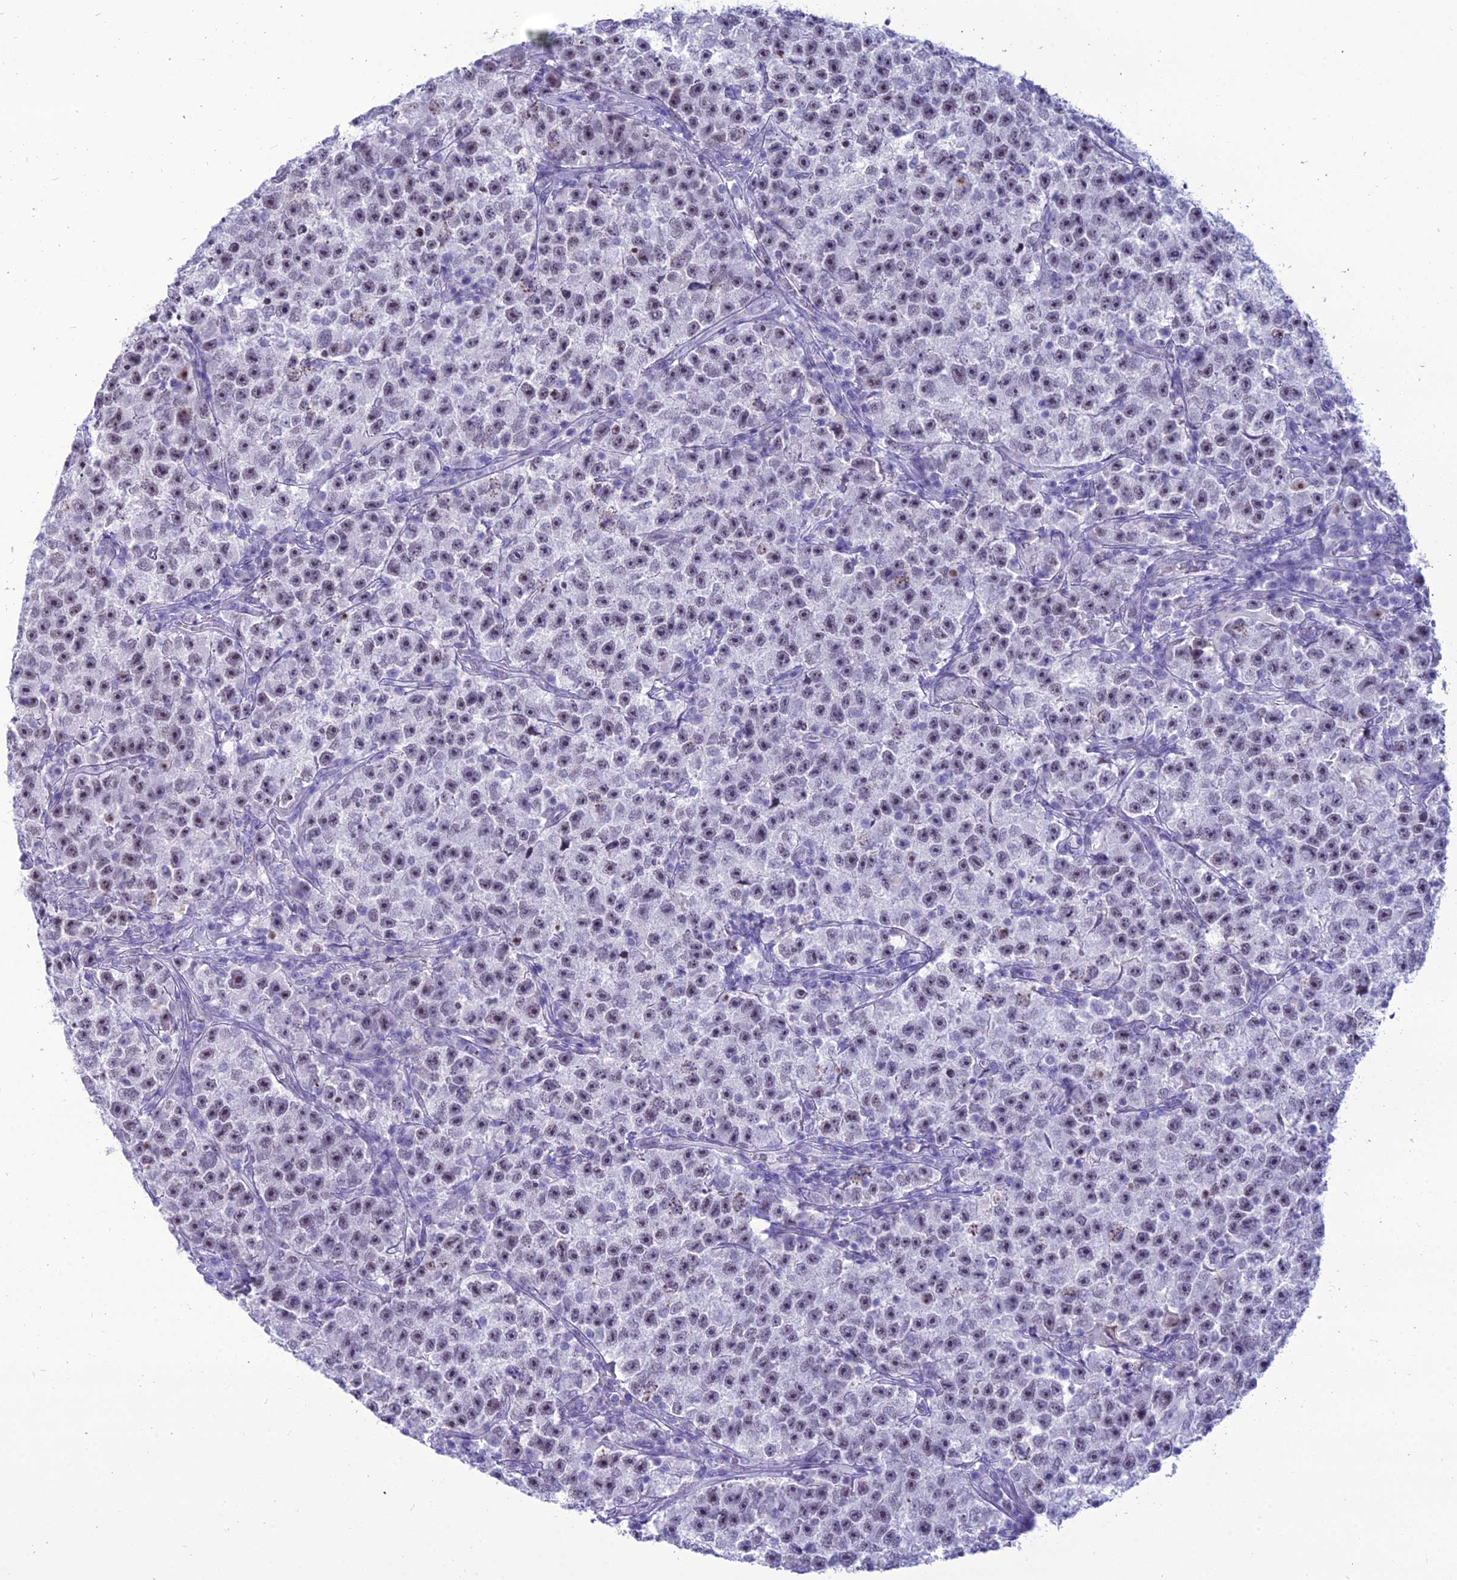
{"staining": {"intensity": "weak", "quantity": ">75%", "location": "nuclear"}, "tissue": "testis cancer", "cell_type": "Tumor cells", "image_type": "cancer", "snomed": [{"axis": "morphology", "description": "Seminoma, NOS"}, {"axis": "topography", "description": "Testis"}], "caption": "Tumor cells show weak nuclear staining in about >75% of cells in testis seminoma.", "gene": "DHX40", "patient": {"sex": "male", "age": 22}}